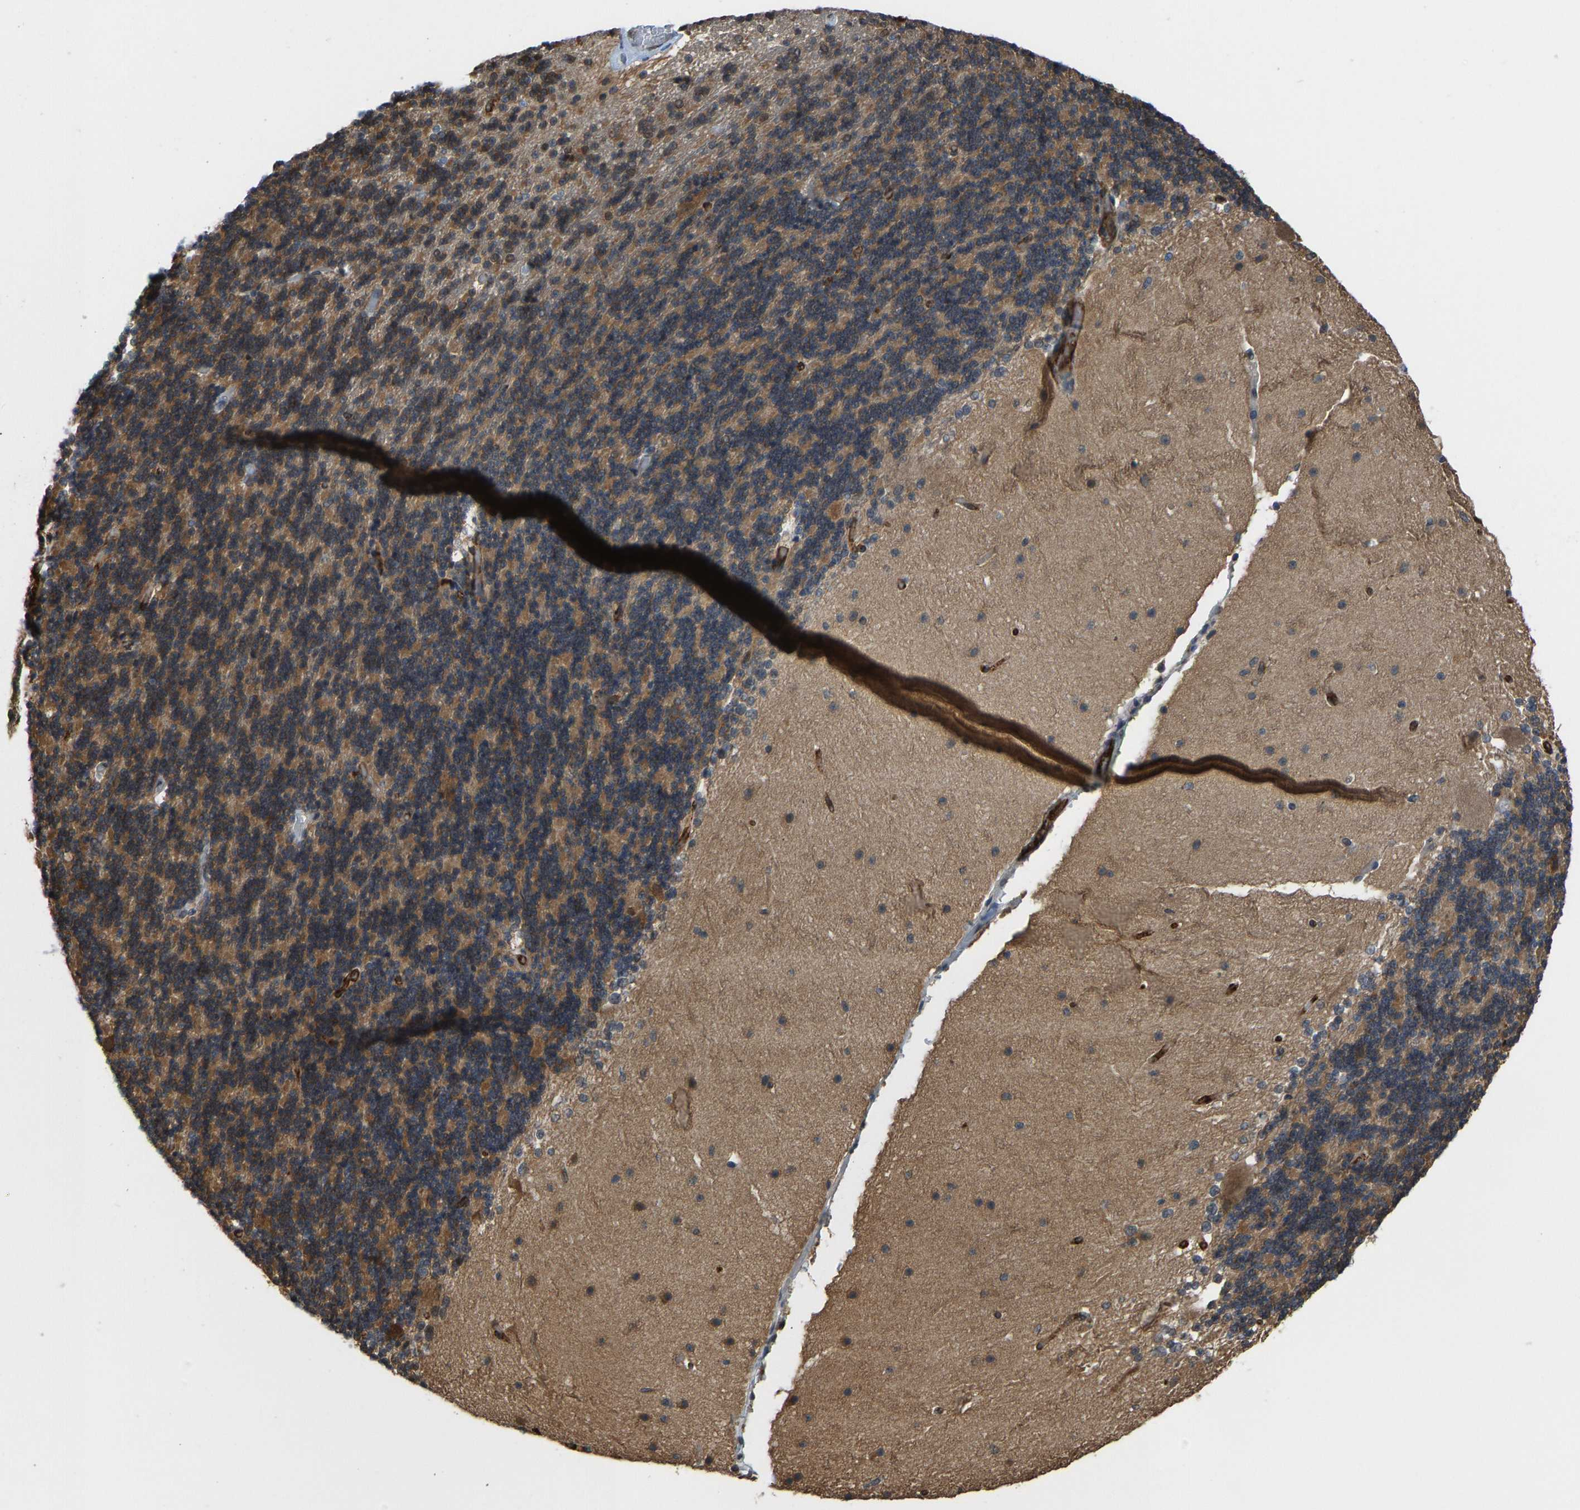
{"staining": {"intensity": "moderate", "quantity": ">75%", "location": "cytoplasmic/membranous"}, "tissue": "cerebellum", "cell_type": "Cells in granular layer", "image_type": "normal", "snomed": [{"axis": "morphology", "description": "Normal tissue, NOS"}, {"axis": "topography", "description": "Cerebellum"}], "caption": "Cells in granular layer reveal medium levels of moderate cytoplasmic/membranous staining in approximately >75% of cells in unremarkable cerebellum. Nuclei are stained in blue.", "gene": "CCT8", "patient": {"sex": "female", "age": 19}}